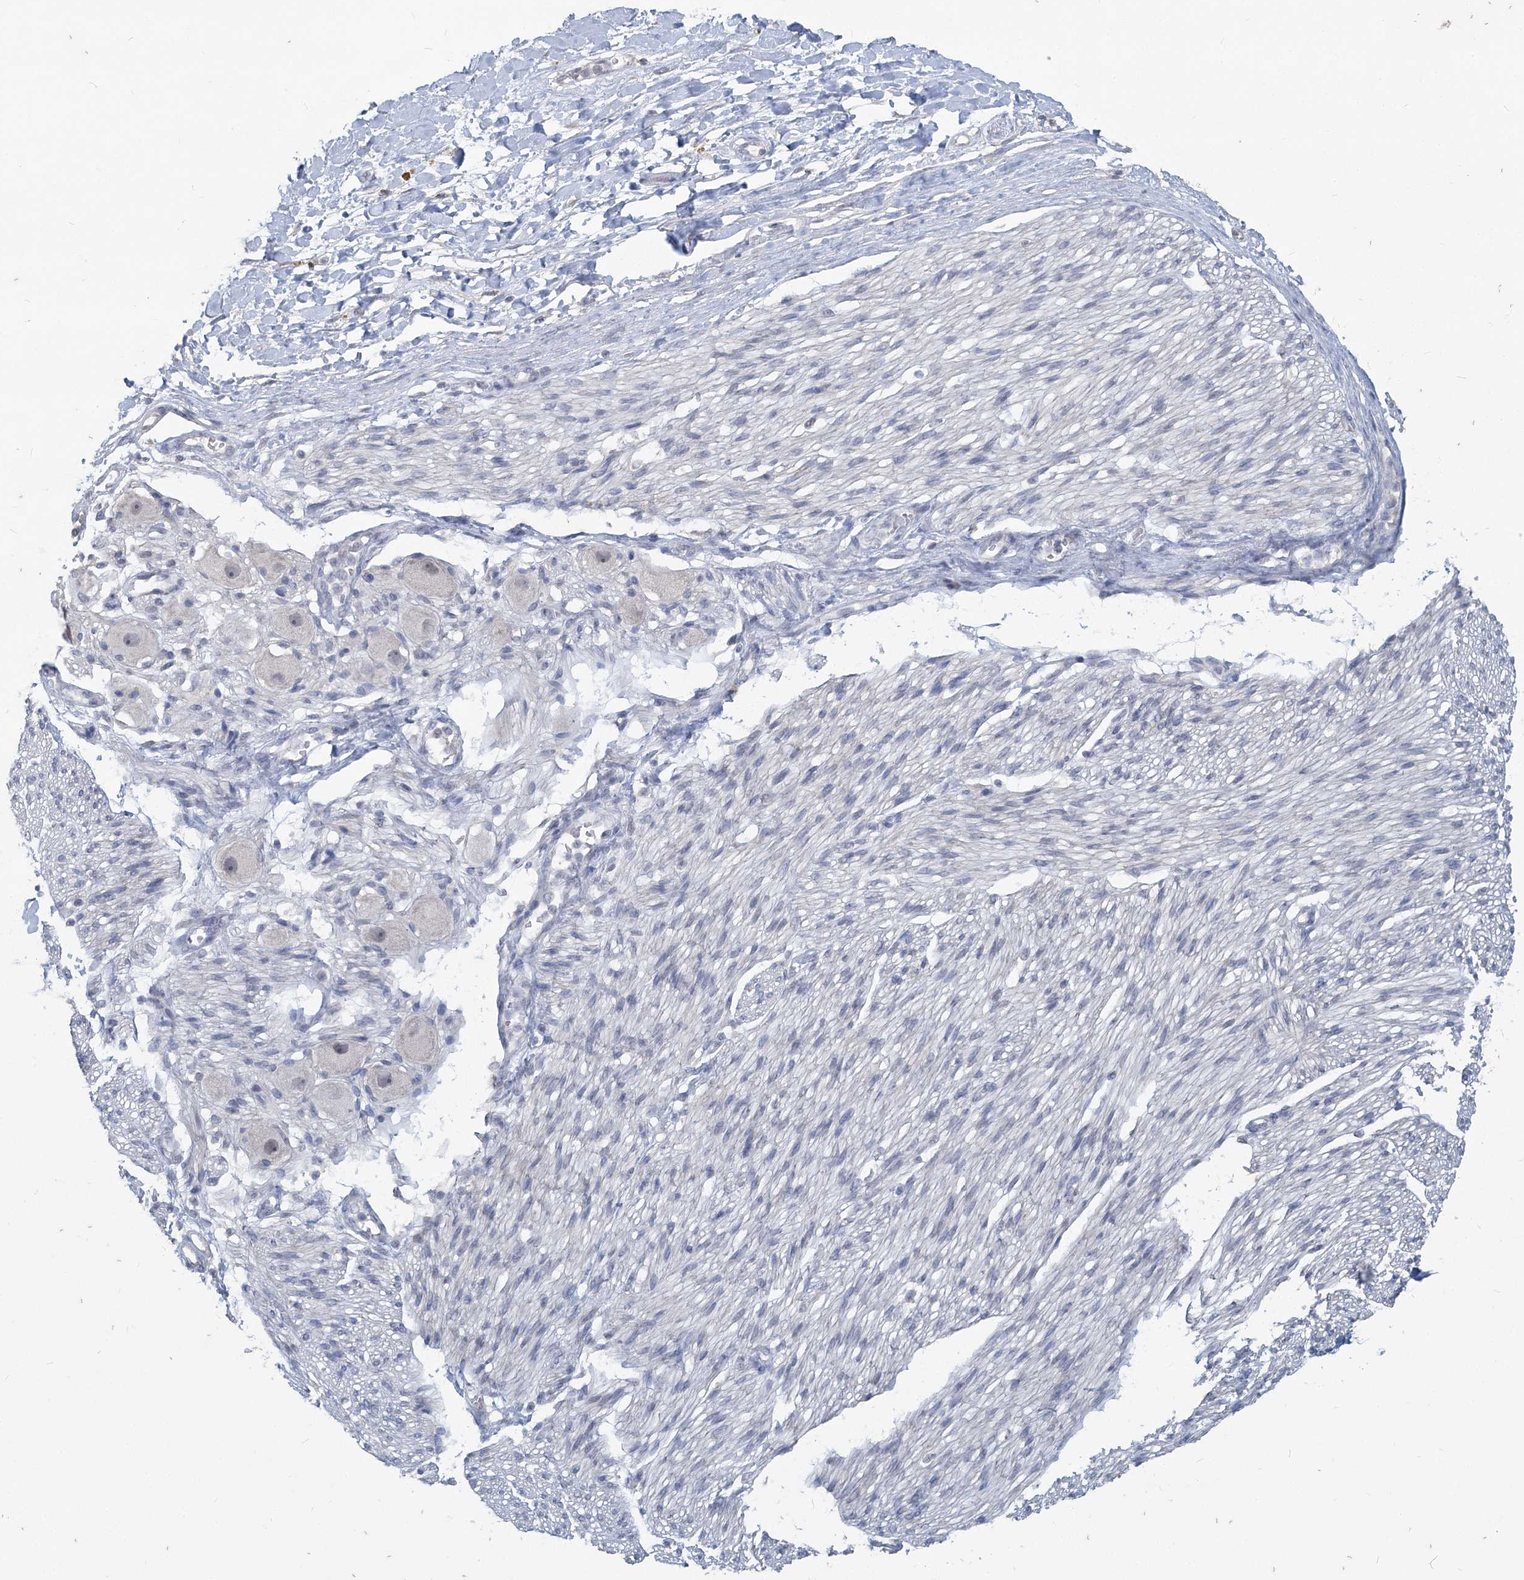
{"staining": {"intensity": "negative", "quantity": "none", "location": "none"}, "tissue": "adipose tissue", "cell_type": "Adipocytes", "image_type": "normal", "snomed": [{"axis": "morphology", "description": "Normal tissue, NOS"}, {"axis": "topography", "description": "Kidney"}, {"axis": "topography", "description": "Peripheral nerve tissue"}], "caption": "Adipocytes are negative for protein expression in normal human adipose tissue. (DAB IHC visualized using brightfield microscopy, high magnification).", "gene": "SLC9A3", "patient": {"sex": "male", "age": 7}}